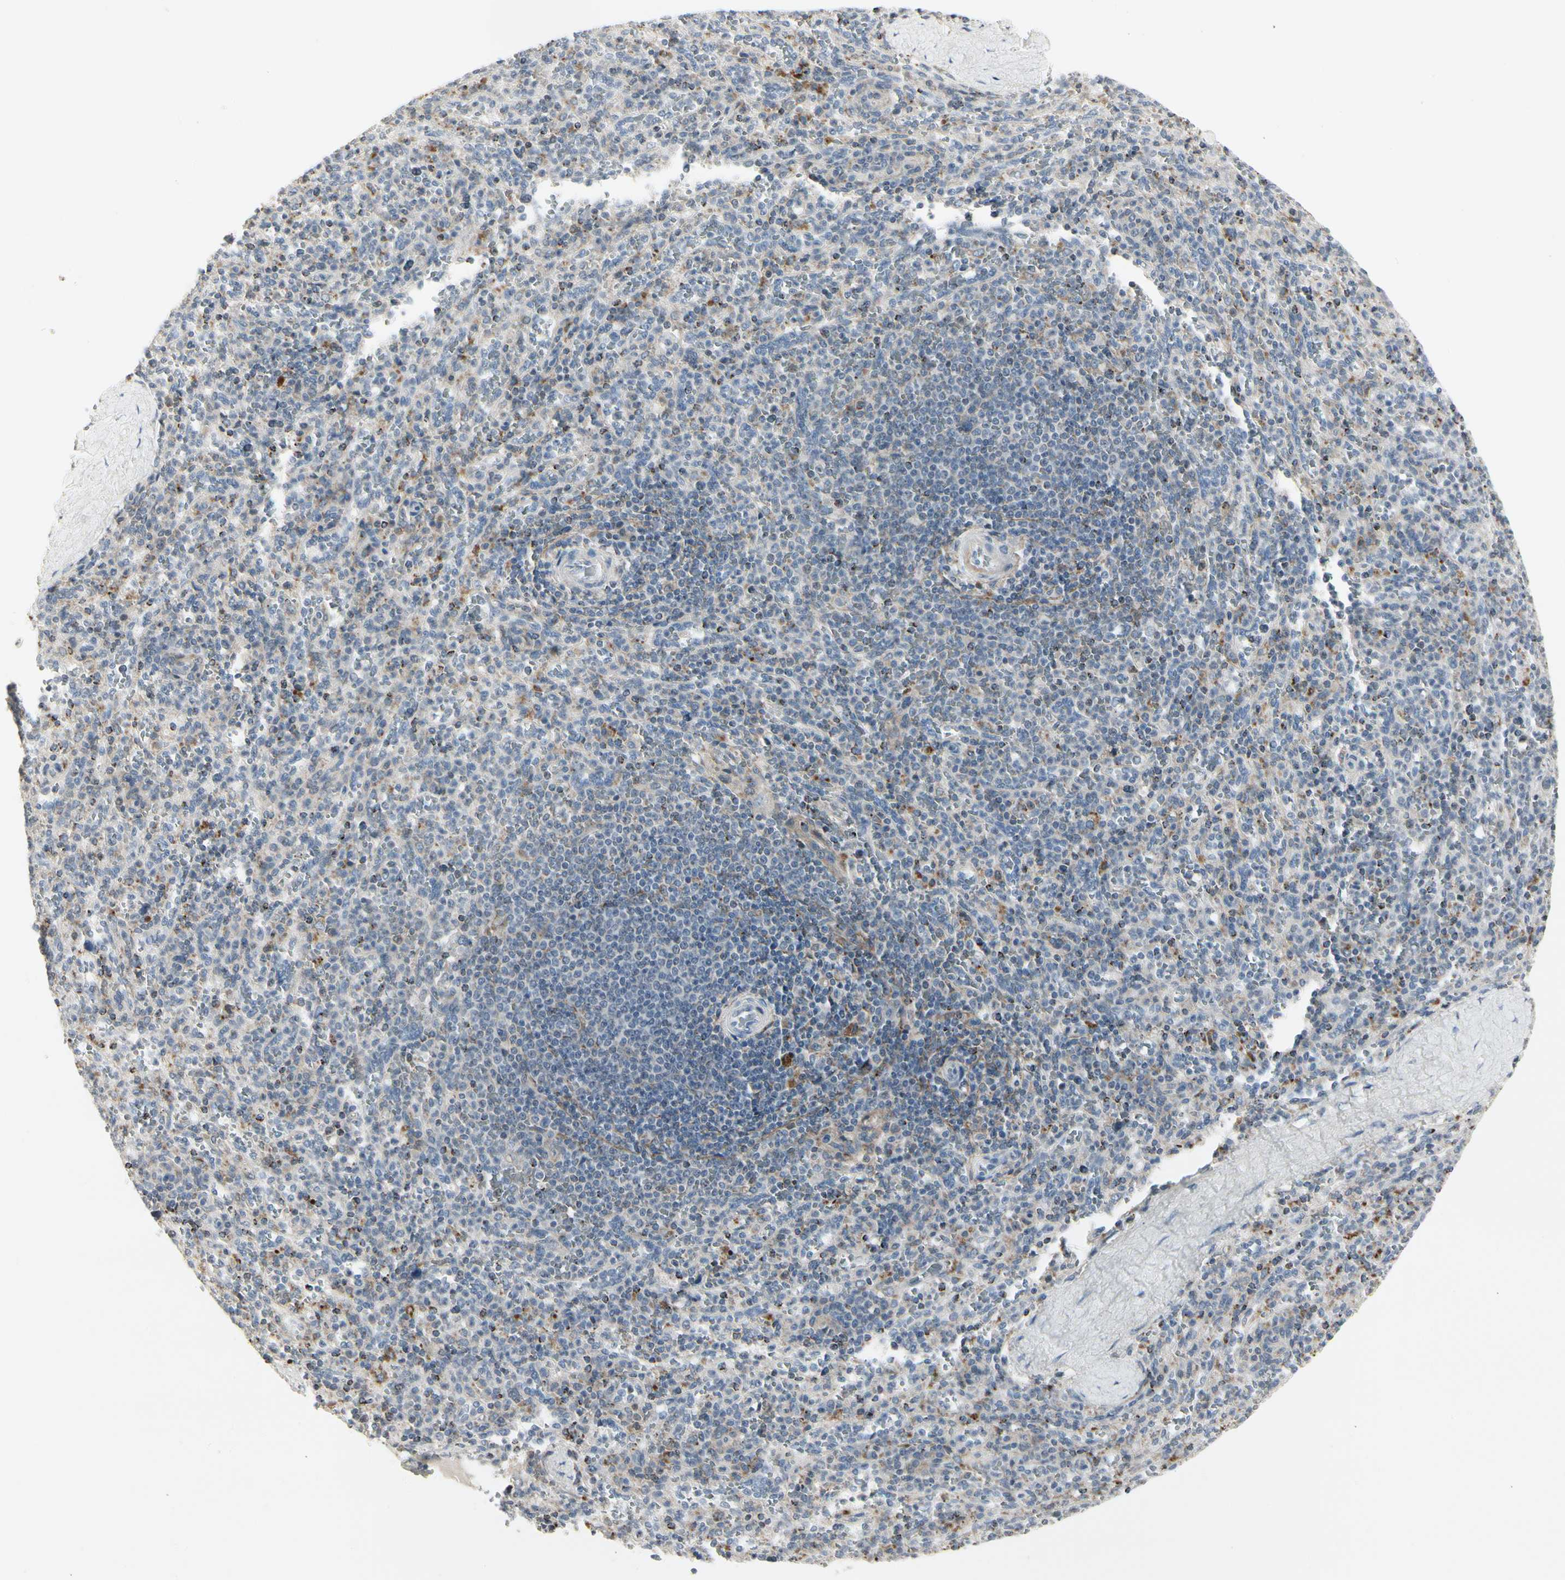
{"staining": {"intensity": "moderate", "quantity": "<25%", "location": "cytoplasmic/membranous"}, "tissue": "spleen", "cell_type": "Cells in red pulp", "image_type": "normal", "snomed": [{"axis": "morphology", "description": "Normal tissue, NOS"}, {"axis": "topography", "description": "Spleen"}], "caption": "IHC micrograph of normal human spleen stained for a protein (brown), which exhibits low levels of moderate cytoplasmic/membranous positivity in approximately <25% of cells in red pulp.", "gene": "TMEM176A", "patient": {"sex": "male", "age": 36}}